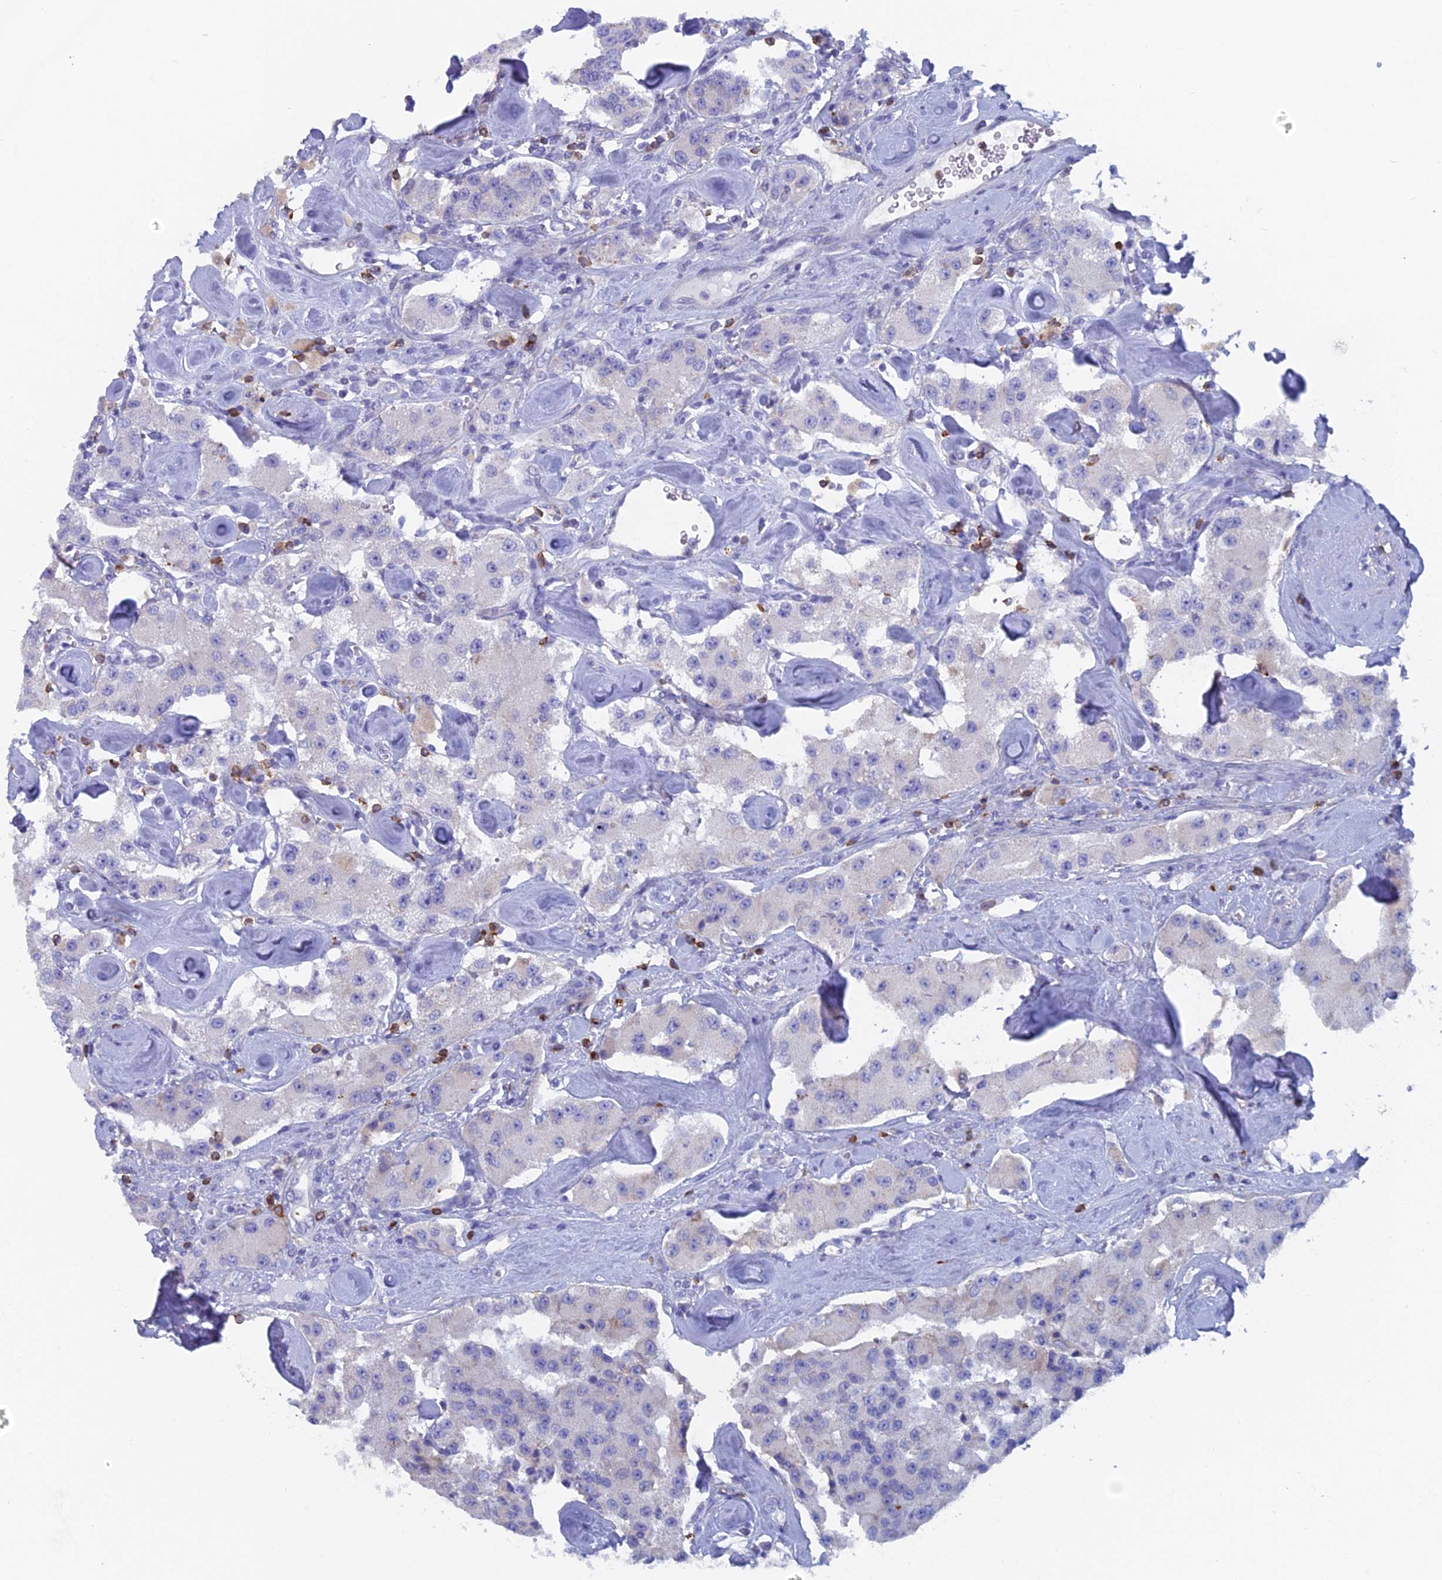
{"staining": {"intensity": "weak", "quantity": ">75%", "location": "cytoplasmic/membranous"}, "tissue": "carcinoid", "cell_type": "Tumor cells", "image_type": "cancer", "snomed": [{"axis": "morphology", "description": "Carcinoid, malignant, NOS"}, {"axis": "topography", "description": "Pancreas"}], "caption": "Malignant carcinoid tissue shows weak cytoplasmic/membranous expression in approximately >75% of tumor cells", "gene": "ABI3BP", "patient": {"sex": "male", "age": 41}}